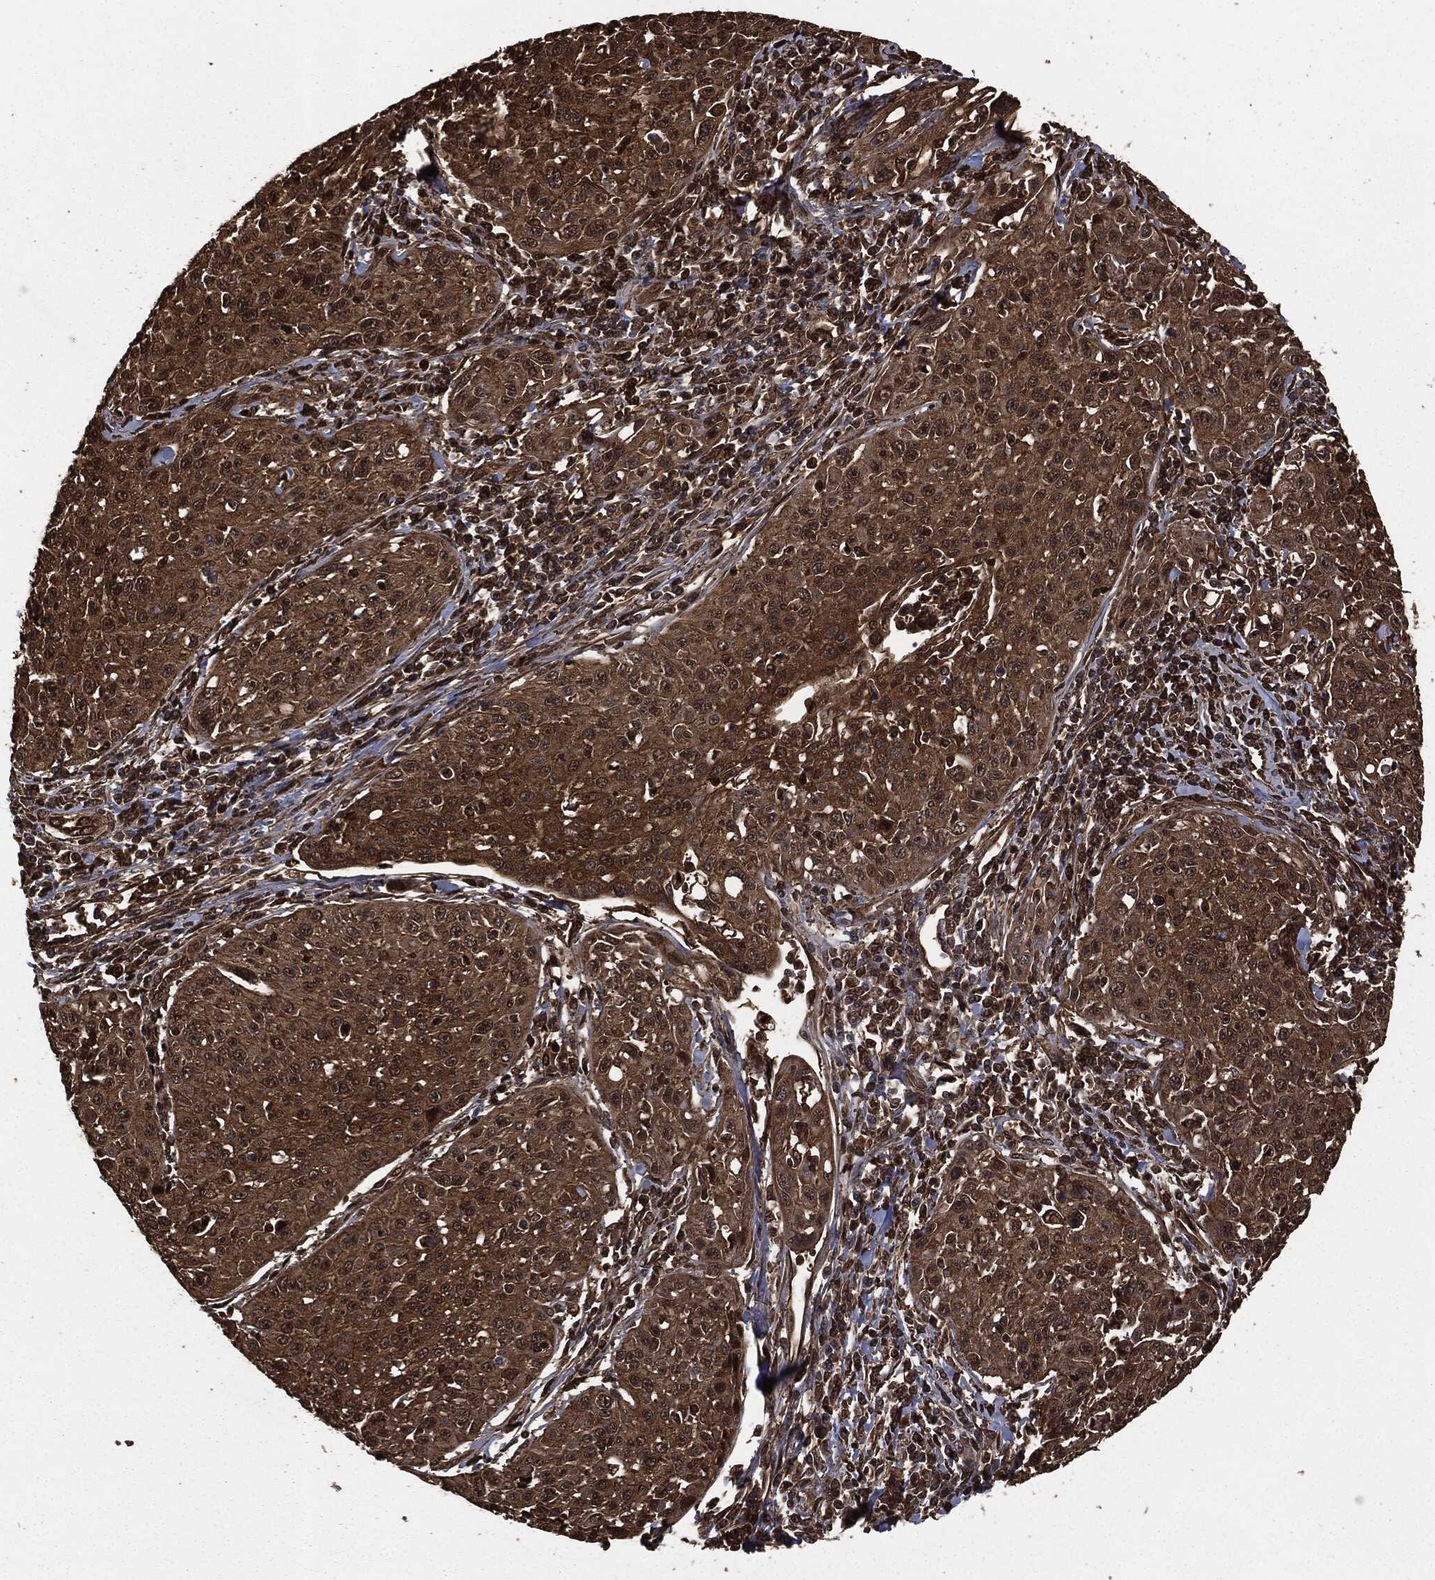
{"staining": {"intensity": "strong", "quantity": ">75%", "location": "cytoplasmic/membranous"}, "tissue": "cervical cancer", "cell_type": "Tumor cells", "image_type": "cancer", "snomed": [{"axis": "morphology", "description": "Squamous cell carcinoma, NOS"}, {"axis": "topography", "description": "Cervix"}], "caption": "A high-resolution image shows immunohistochemistry (IHC) staining of cervical squamous cell carcinoma, which exhibits strong cytoplasmic/membranous positivity in approximately >75% of tumor cells. (DAB (3,3'-diaminobenzidine) IHC with brightfield microscopy, high magnification).", "gene": "HRAS", "patient": {"sex": "female", "age": 26}}